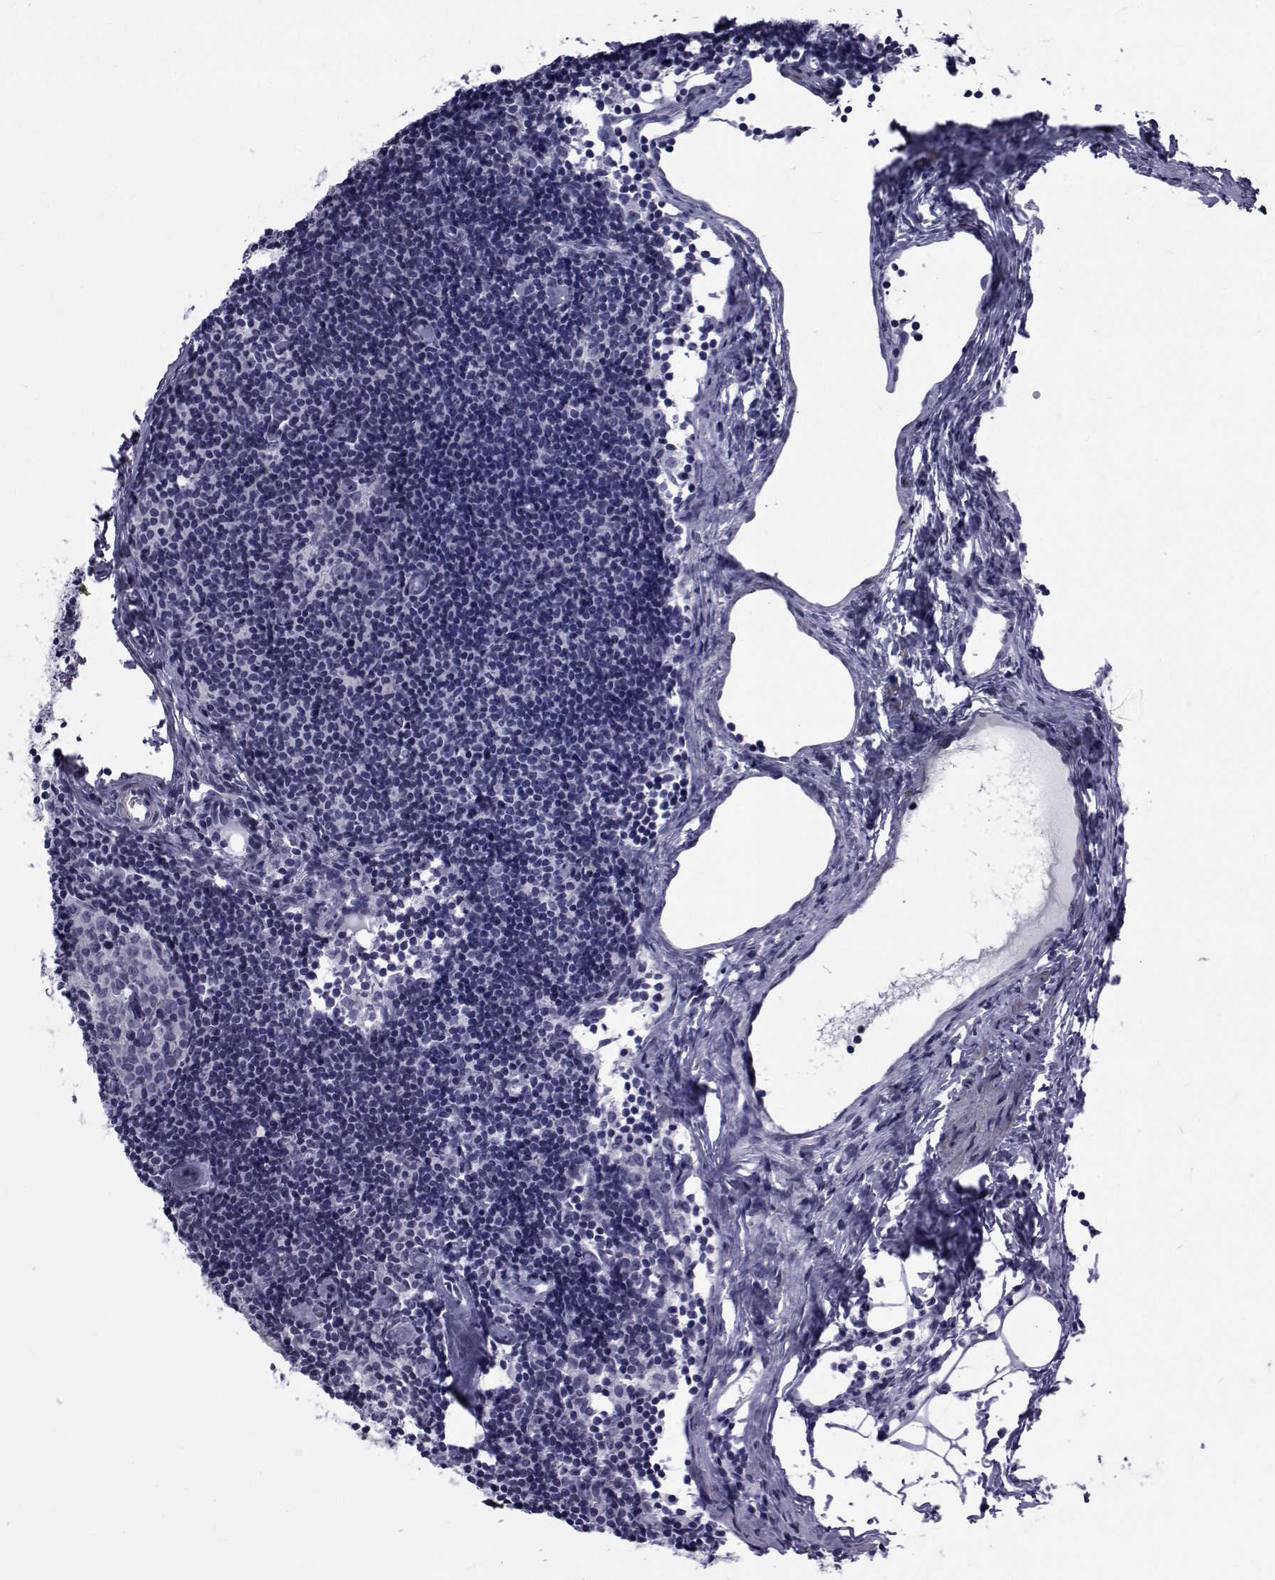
{"staining": {"intensity": "negative", "quantity": "none", "location": "none"}, "tissue": "lymph node", "cell_type": "Germinal center cells", "image_type": "normal", "snomed": [{"axis": "morphology", "description": "Normal tissue, NOS"}, {"axis": "topography", "description": "Lymph node"}], "caption": "Immunohistochemistry micrograph of unremarkable lymph node: human lymph node stained with DAB reveals no significant protein positivity in germinal center cells.", "gene": "GKAP1", "patient": {"sex": "female", "age": 42}}